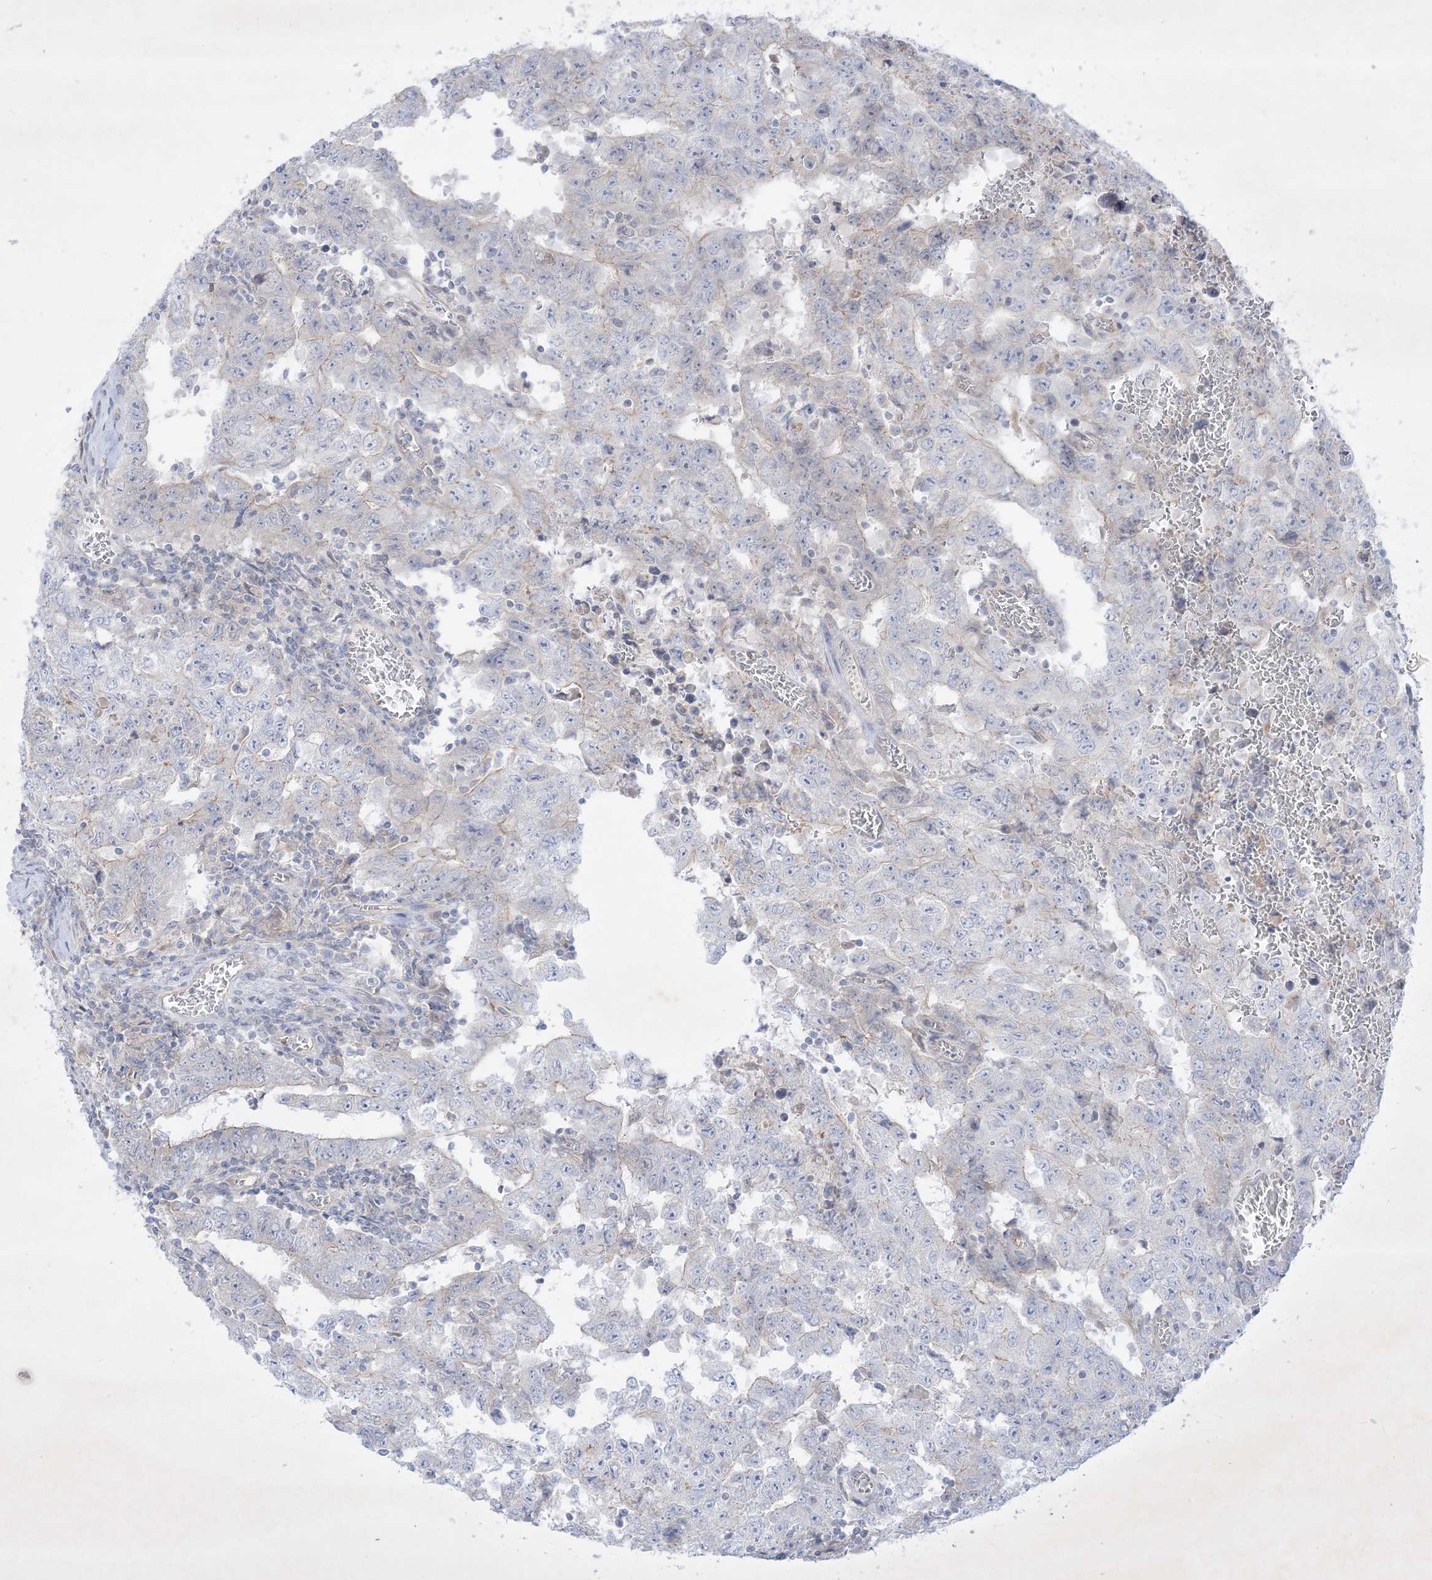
{"staining": {"intensity": "weak", "quantity": "<25%", "location": "cytoplasmic/membranous"}, "tissue": "testis cancer", "cell_type": "Tumor cells", "image_type": "cancer", "snomed": [{"axis": "morphology", "description": "Carcinoma, Embryonal, NOS"}, {"axis": "topography", "description": "Testis"}], "caption": "Immunohistochemical staining of human embryonal carcinoma (testis) shows no significant positivity in tumor cells.", "gene": "PLEKHA3", "patient": {"sex": "male", "age": 26}}